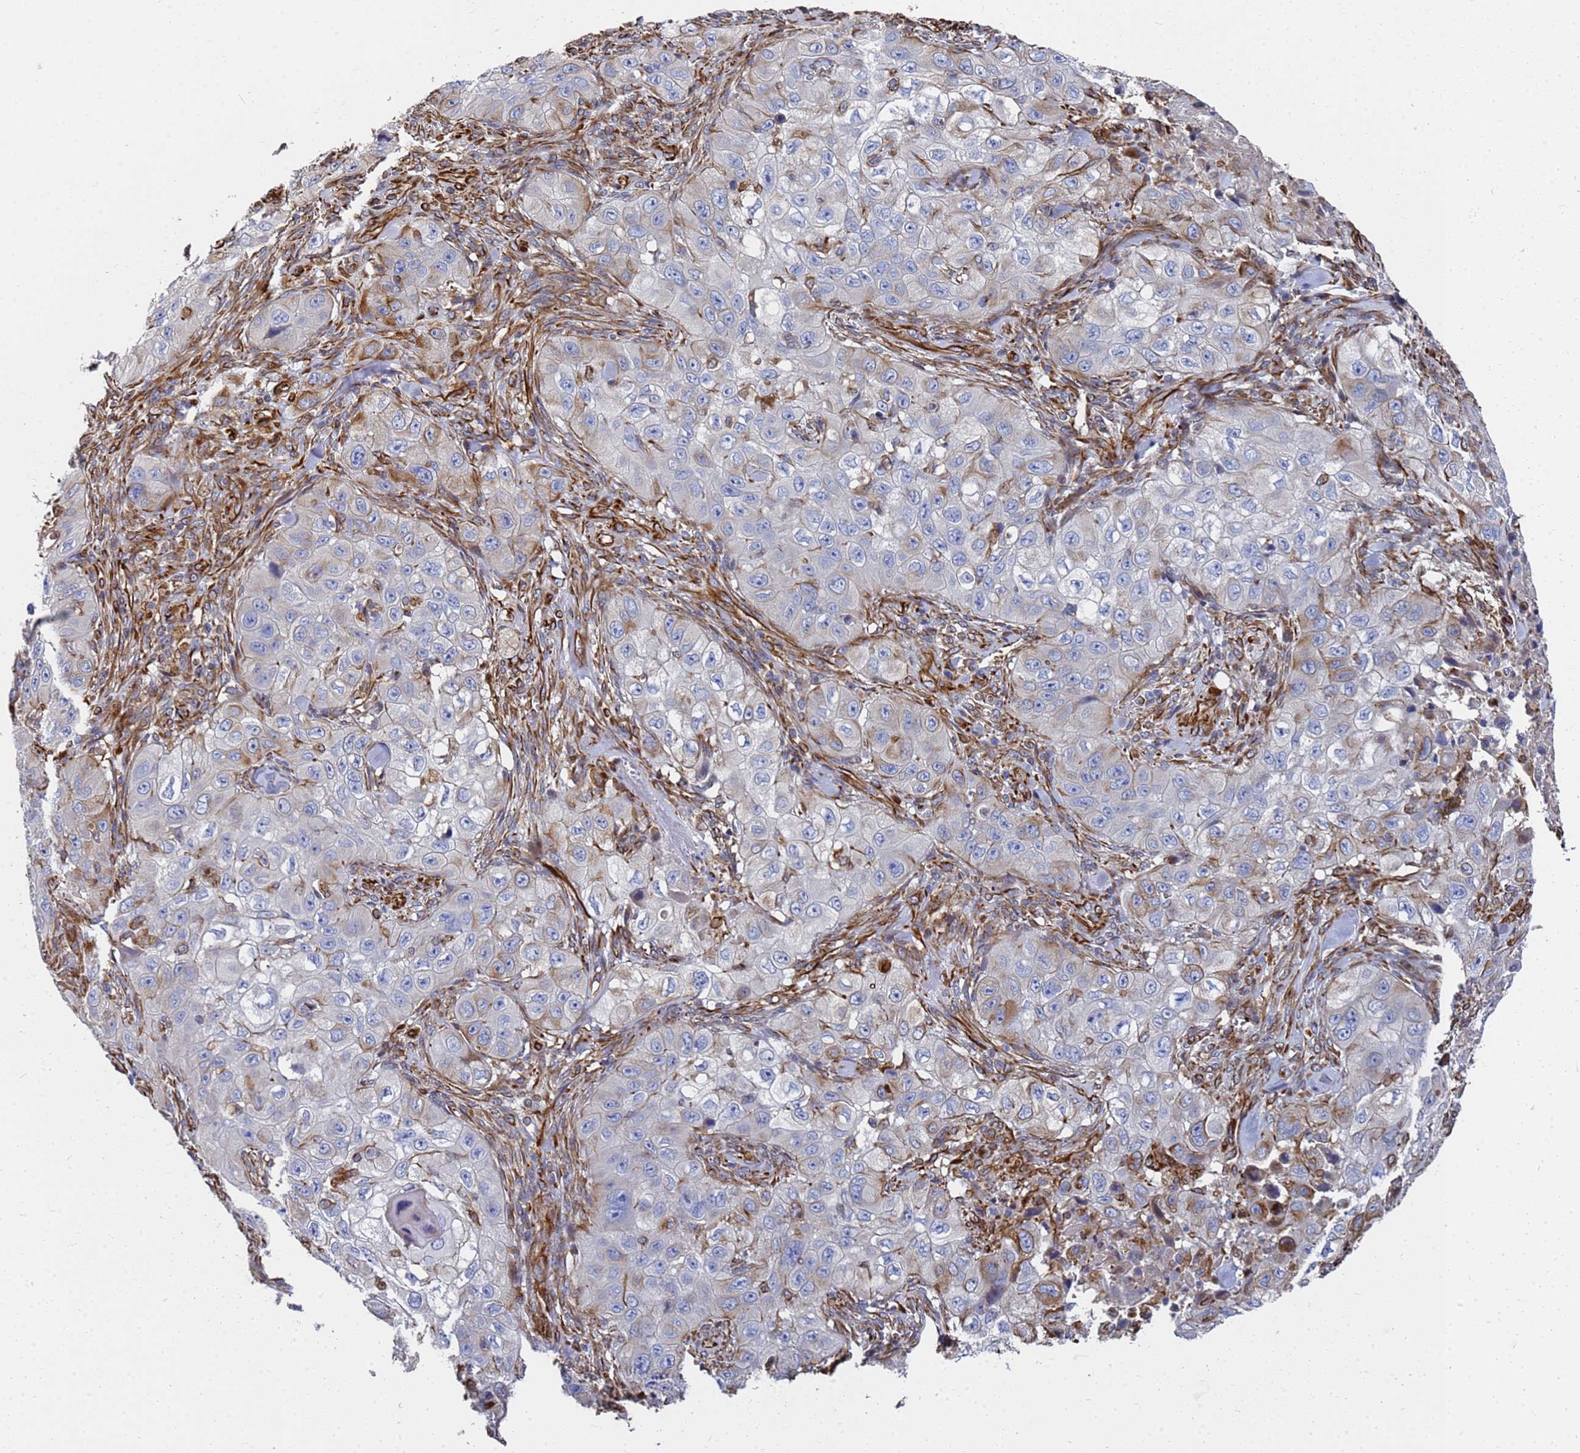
{"staining": {"intensity": "negative", "quantity": "none", "location": "none"}, "tissue": "skin cancer", "cell_type": "Tumor cells", "image_type": "cancer", "snomed": [{"axis": "morphology", "description": "Squamous cell carcinoma, NOS"}, {"axis": "topography", "description": "Skin"}, {"axis": "topography", "description": "Subcutis"}], "caption": "Protein analysis of squamous cell carcinoma (skin) exhibits no significant staining in tumor cells.", "gene": "SYT13", "patient": {"sex": "male", "age": 73}}